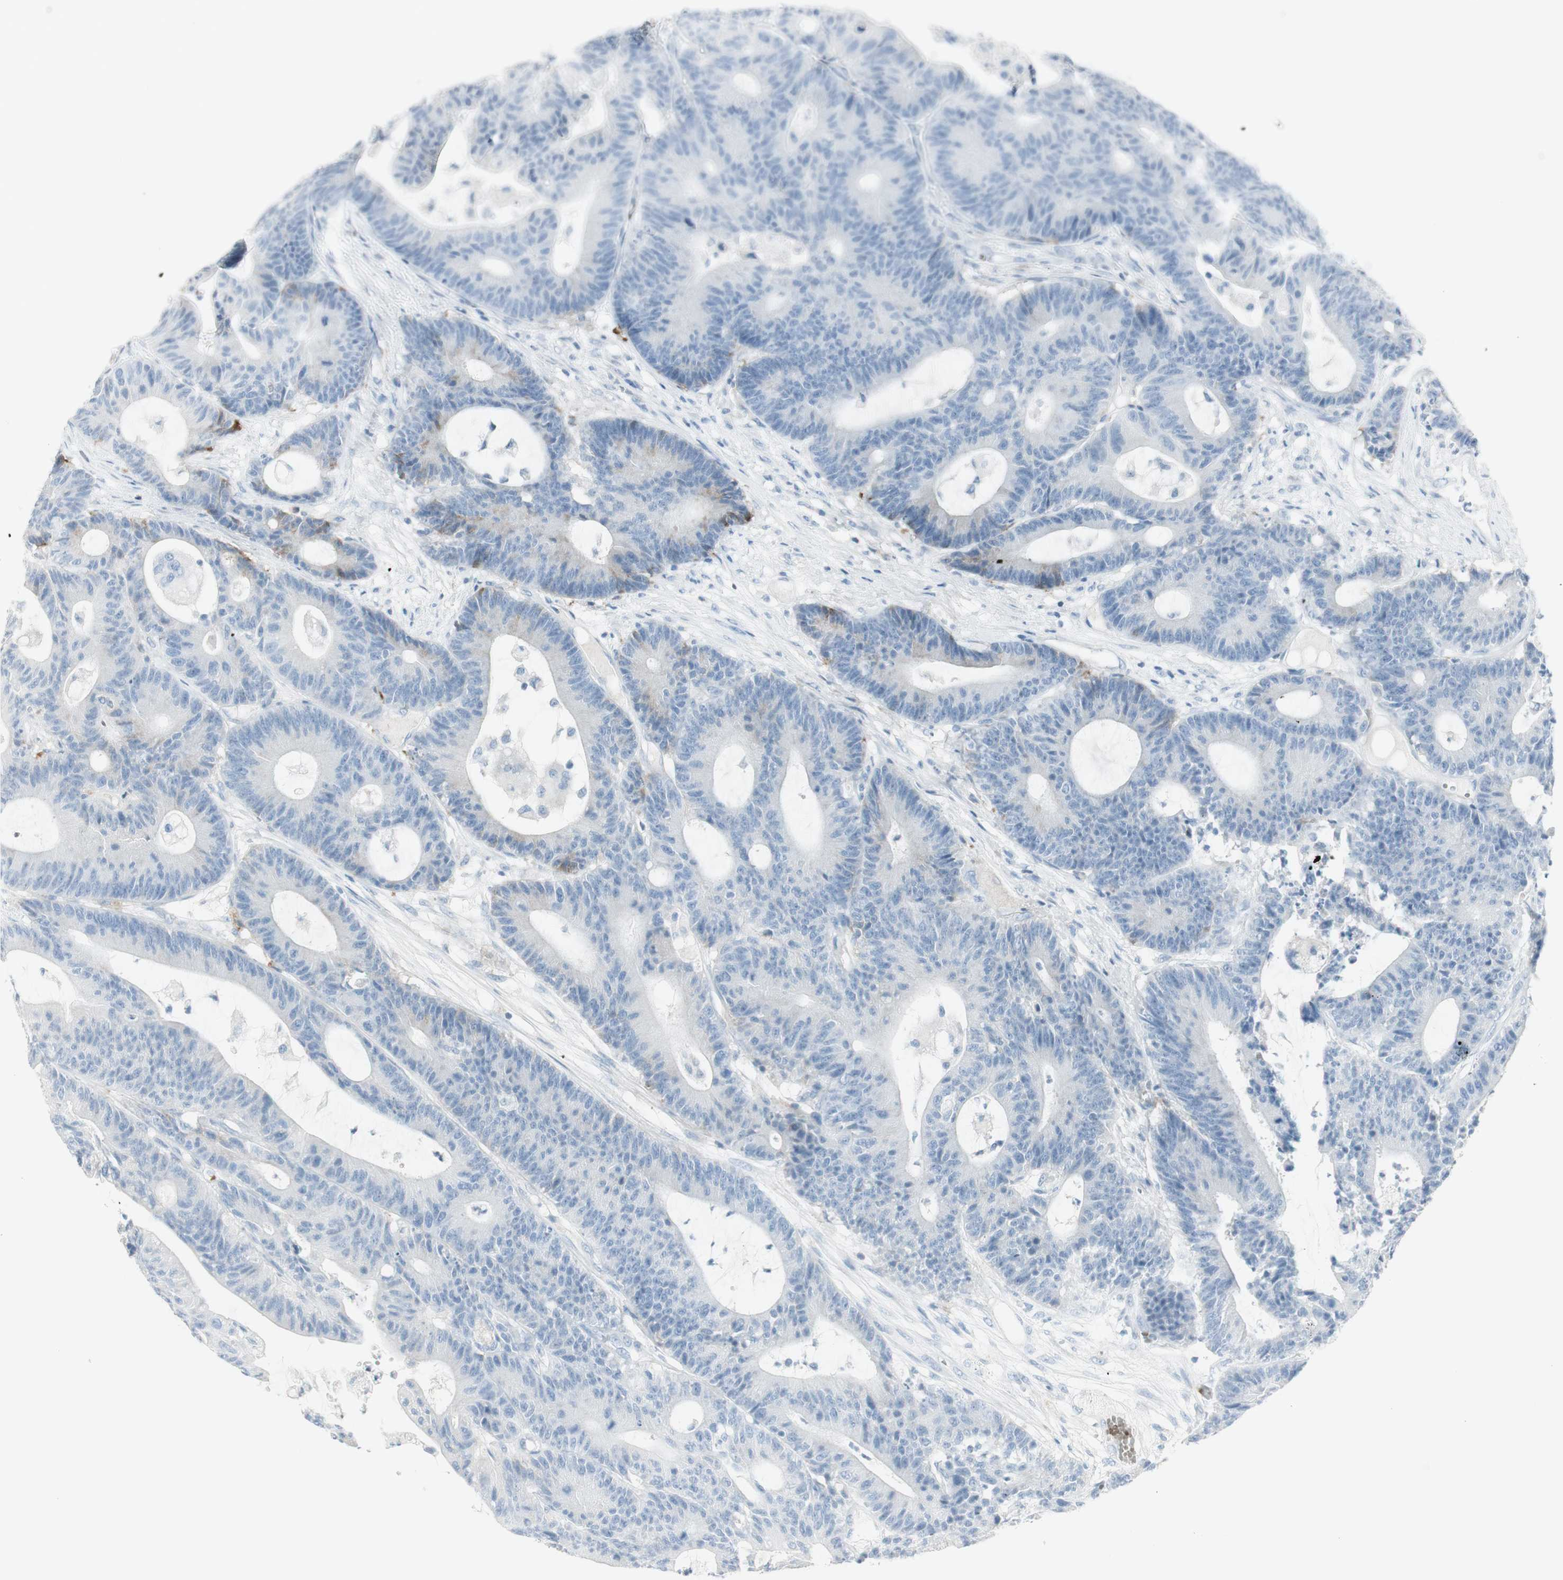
{"staining": {"intensity": "moderate", "quantity": "<25%", "location": "cytoplasmic/membranous"}, "tissue": "colorectal cancer", "cell_type": "Tumor cells", "image_type": "cancer", "snomed": [{"axis": "morphology", "description": "Adenocarcinoma, NOS"}, {"axis": "topography", "description": "Colon"}], "caption": "Protein positivity by immunohistochemistry (IHC) shows moderate cytoplasmic/membranous staining in approximately <25% of tumor cells in colorectal adenocarcinoma.", "gene": "MDK", "patient": {"sex": "female", "age": 84}}